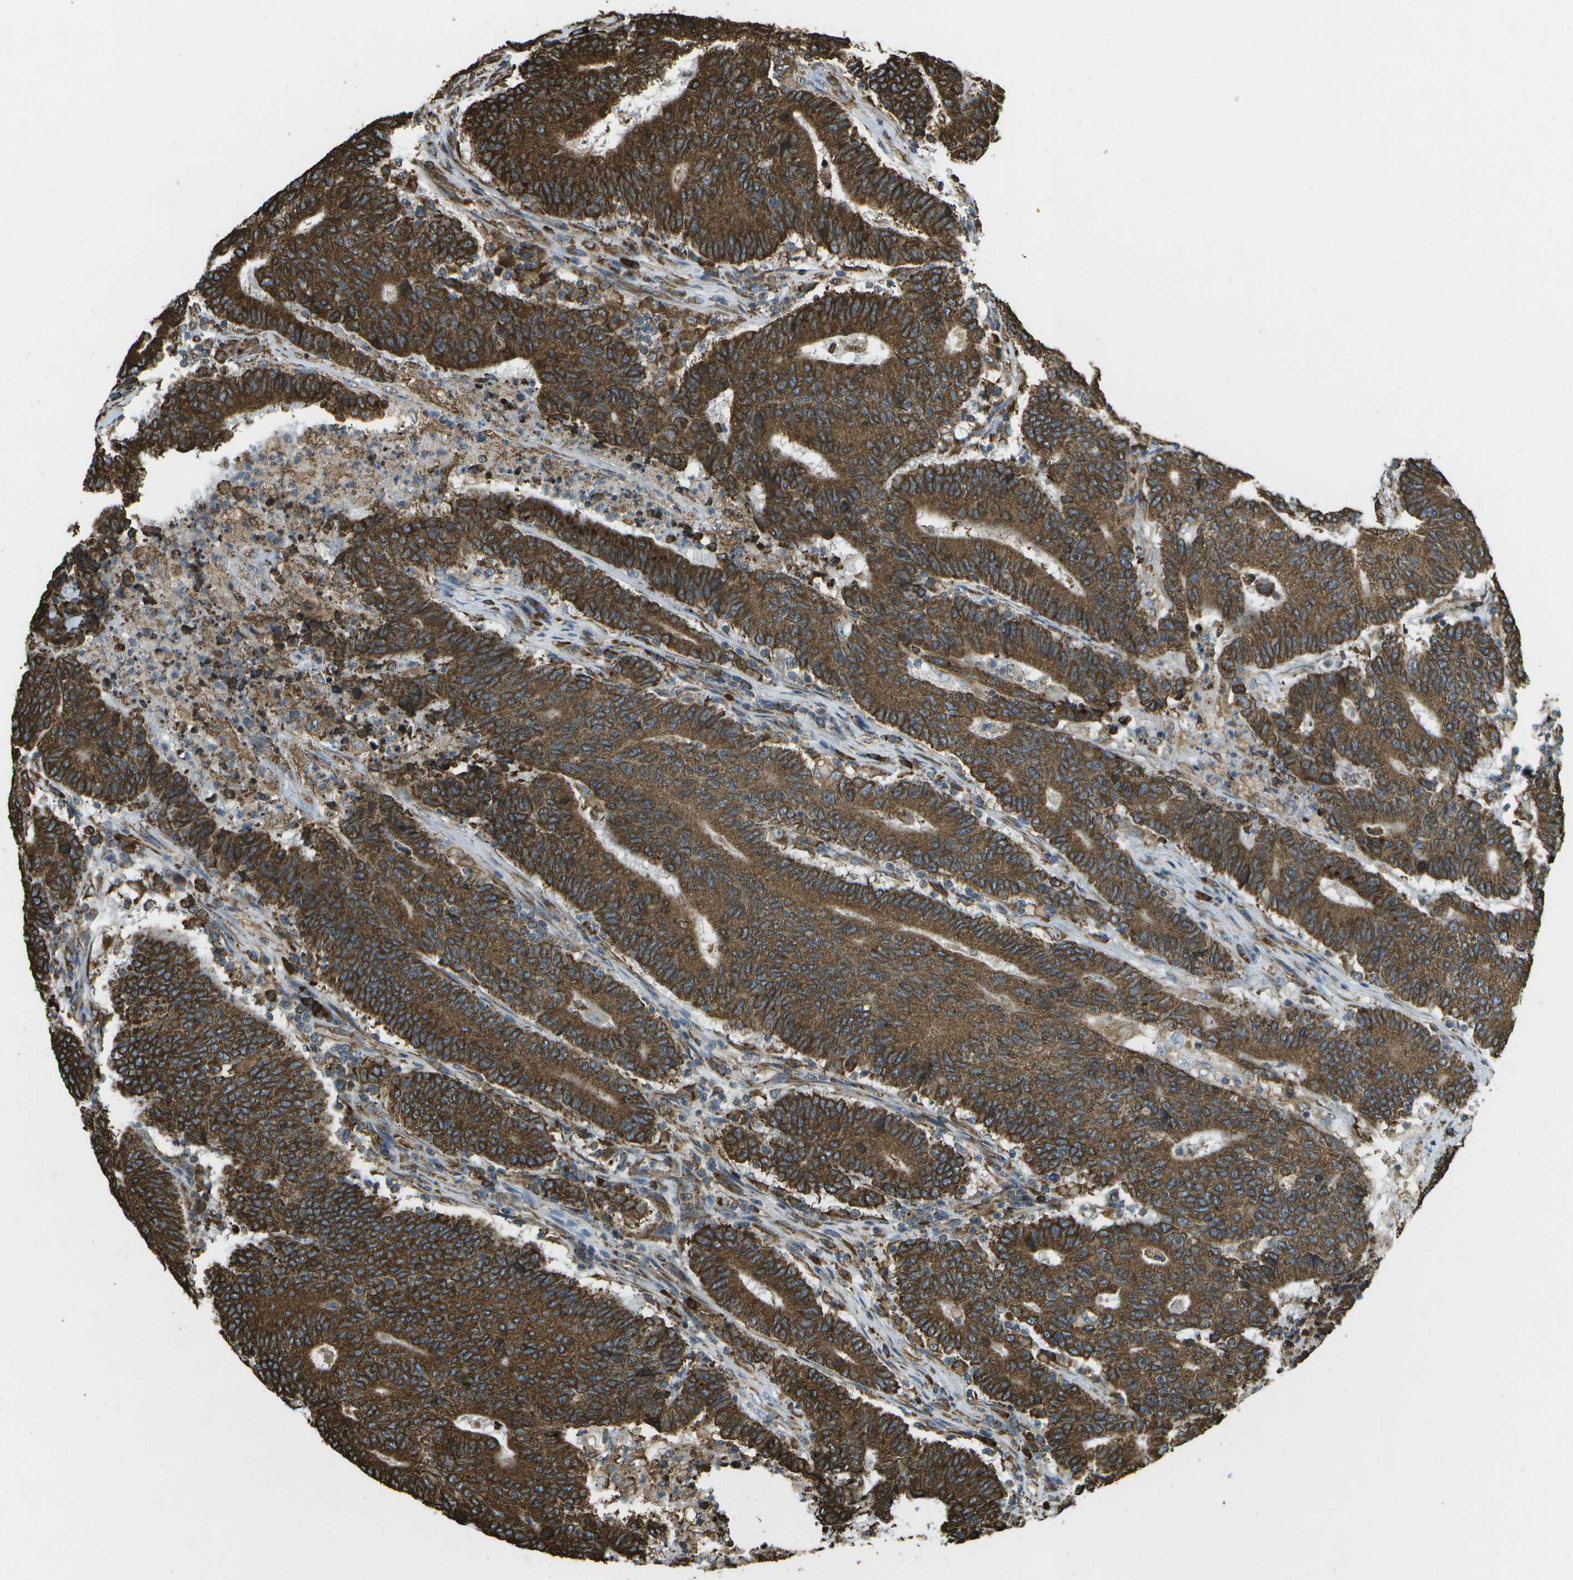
{"staining": {"intensity": "strong", "quantity": ">75%", "location": "cytoplasmic/membranous"}, "tissue": "colorectal cancer", "cell_type": "Tumor cells", "image_type": "cancer", "snomed": [{"axis": "morphology", "description": "Normal tissue, NOS"}, {"axis": "morphology", "description": "Adenocarcinoma, NOS"}, {"axis": "topography", "description": "Colon"}], "caption": "Tumor cells show high levels of strong cytoplasmic/membranous staining in about >75% of cells in human colorectal cancer (adenocarcinoma).", "gene": "PDIA4", "patient": {"sex": "female", "age": 75}}